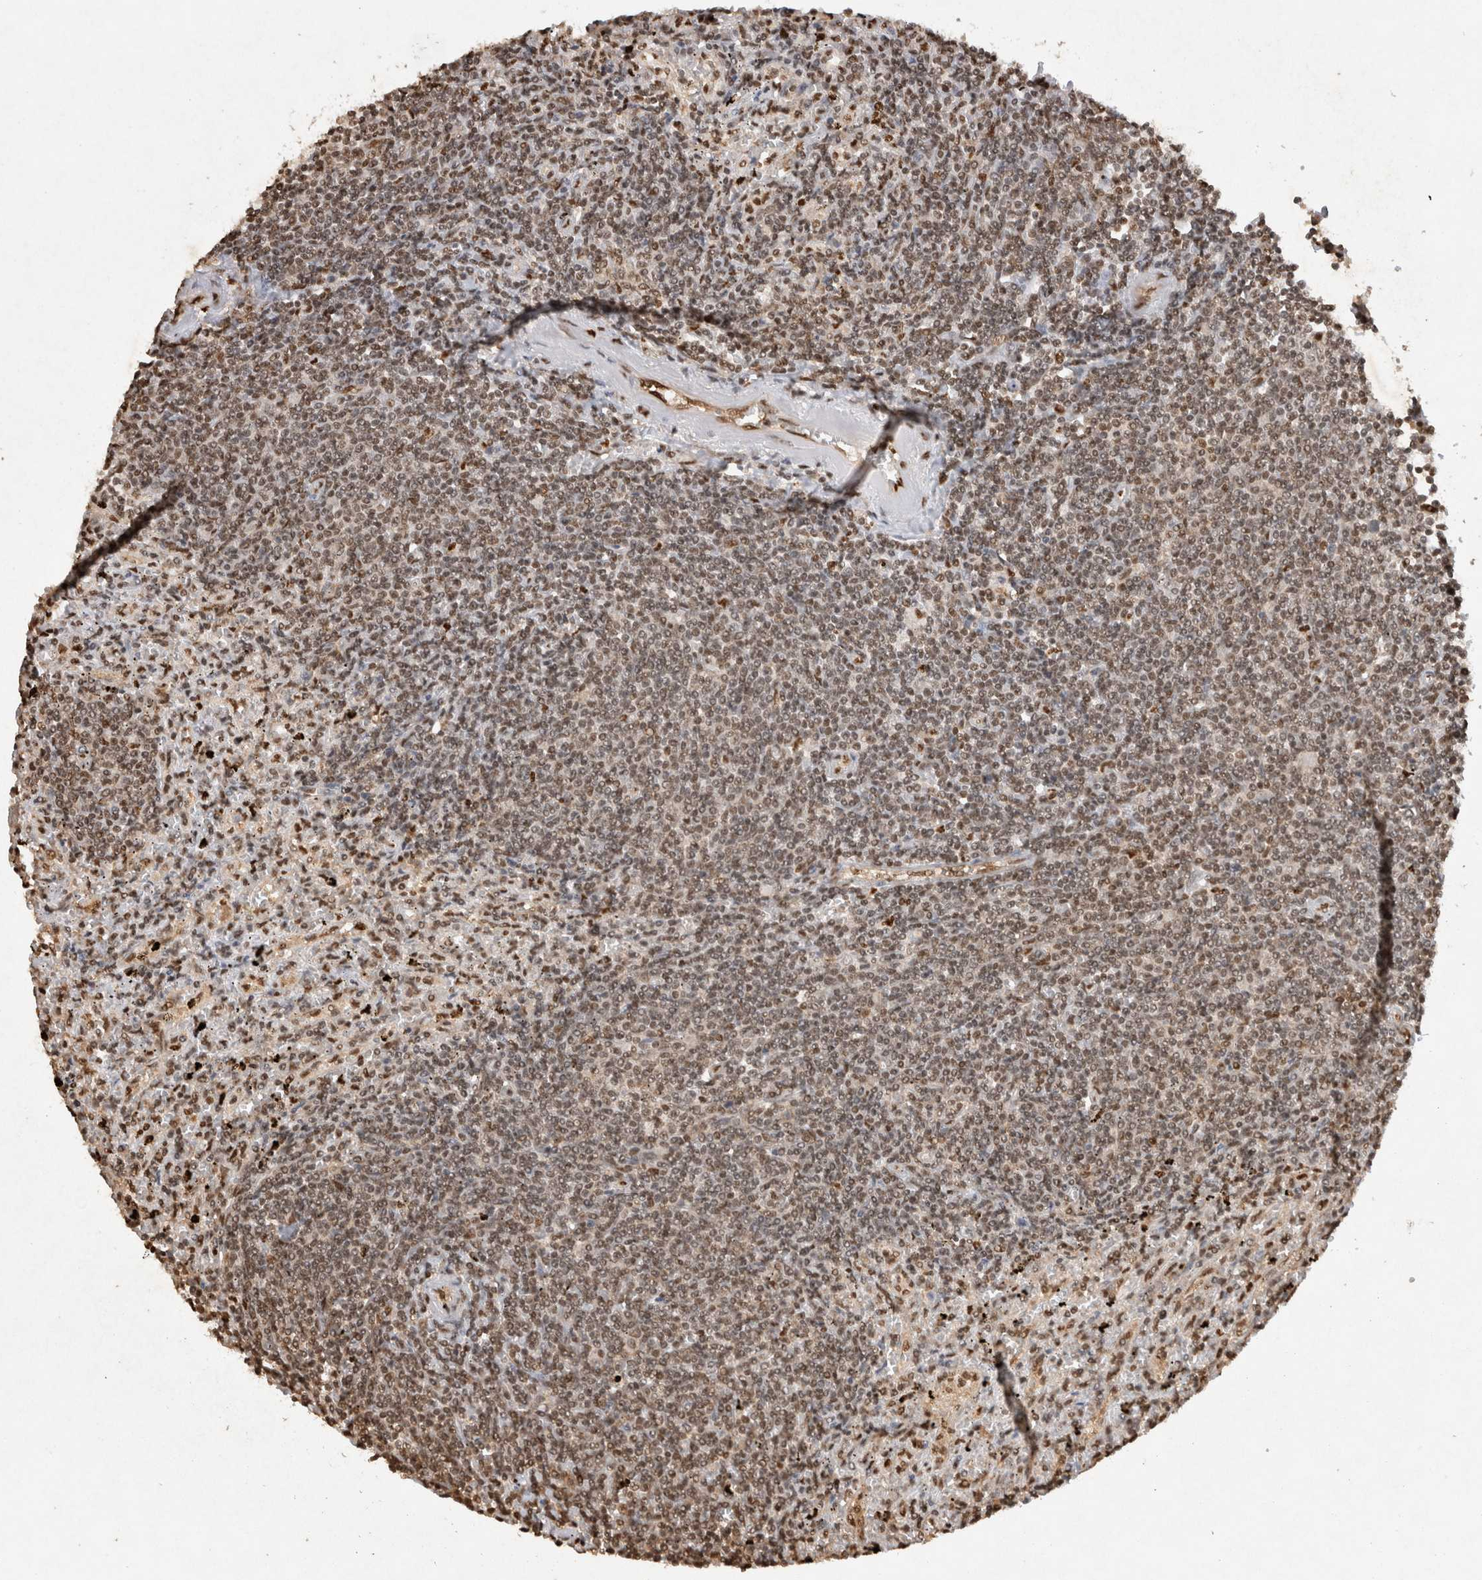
{"staining": {"intensity": "moderate", "quantity": ">75%", "location": "nuclear"}, "tissue": "lymphoma", "cell_type": "Tumor cells", "image_type": "cancer", "snomed": [{"axis": "morphology", "description": "Malignant lymphoma, non-Hodgkin's type, Low grade"}, {"axis": "topography", "description": "Spleen"}], "caption": "This histopathology image shows immunohistochemistry staining of human lymphoma, with medium moderate nuclear positivity in about >75% of tumor cells.", "gene": "HDGF", "patient": {"sex": "male", "age": 76}}